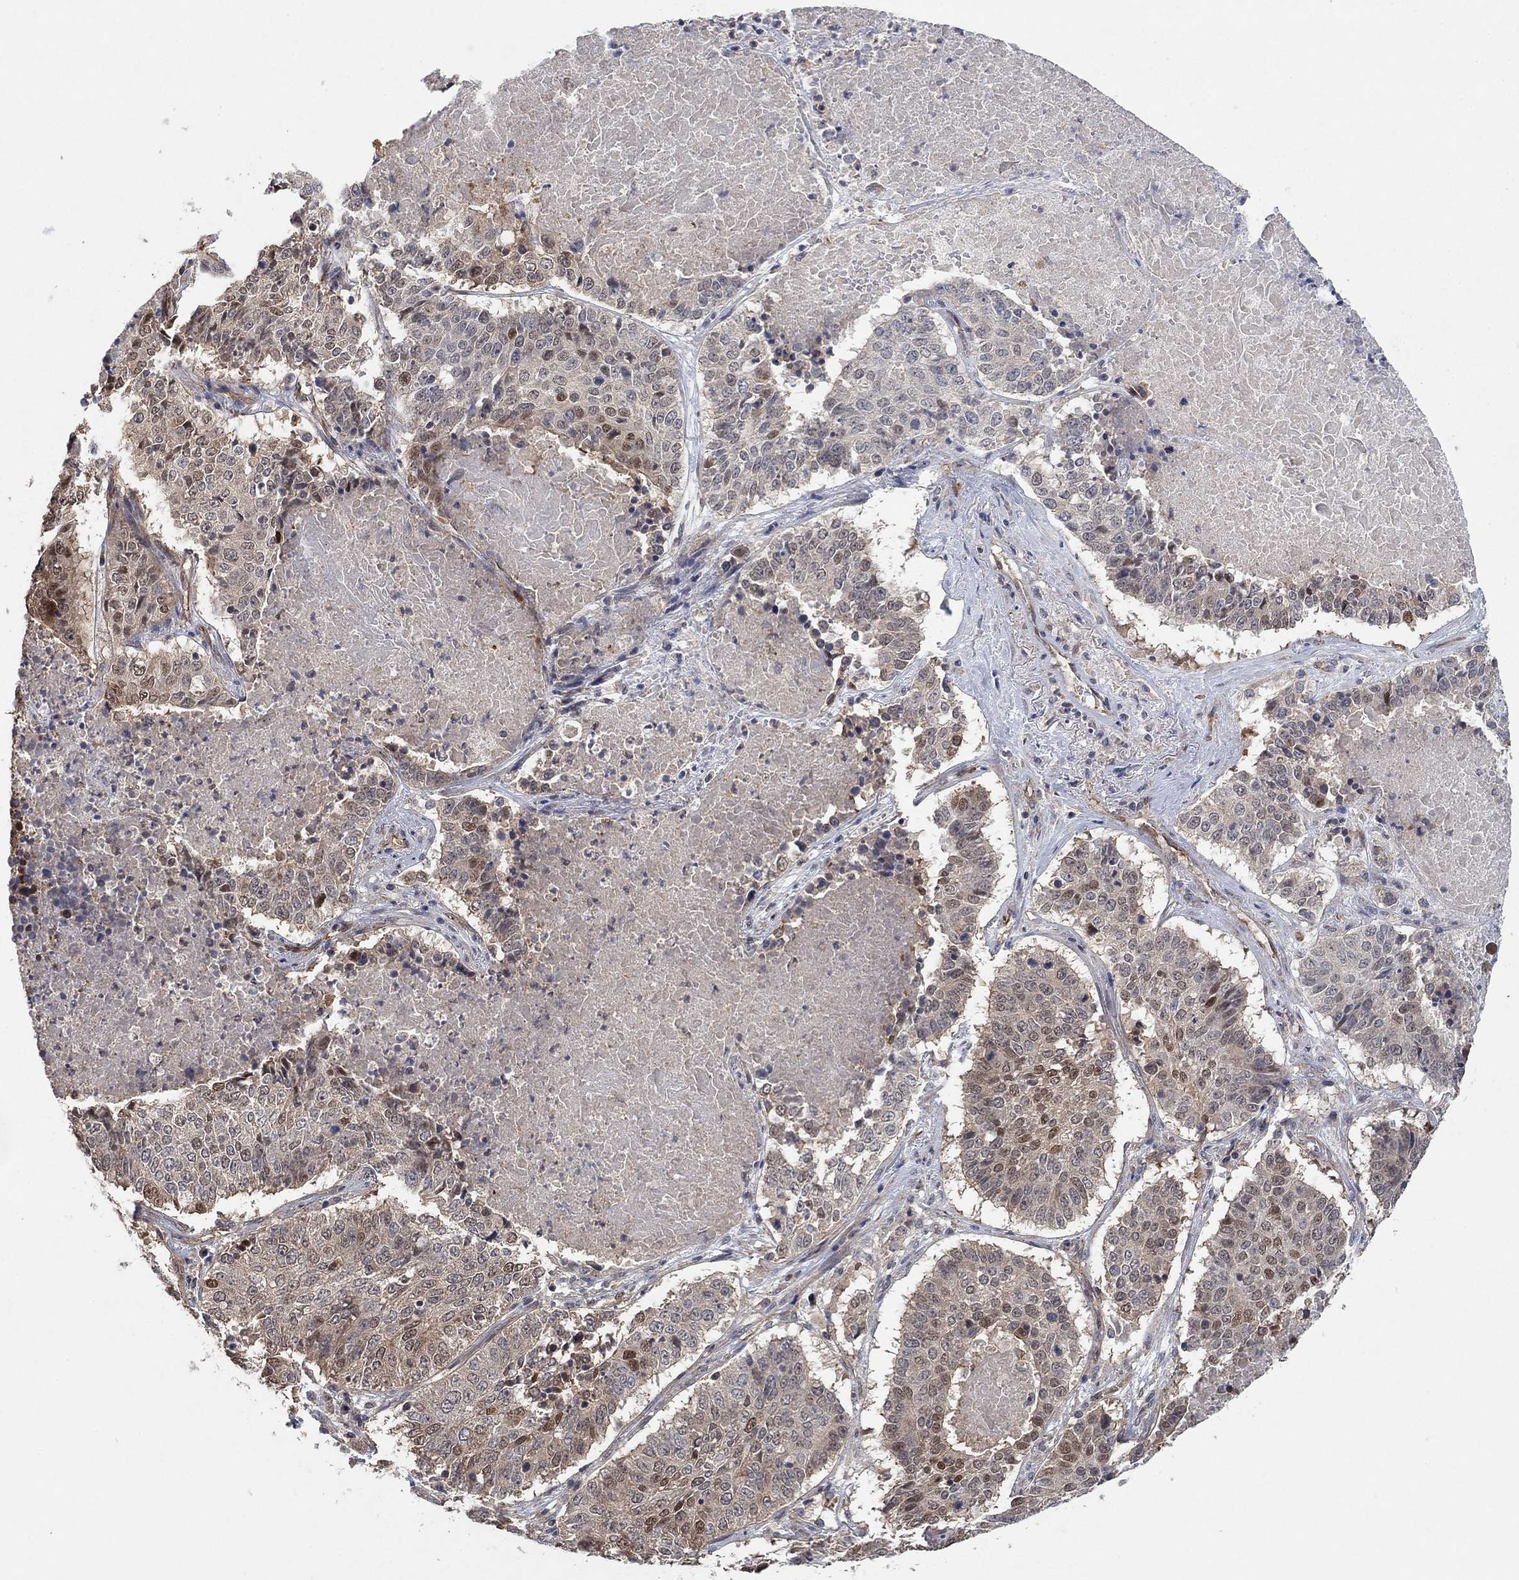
{"staining": {"intensity": "moderate", "quantity": "<25%", "location": "nuclear"}, "tissue": "lung cancer", "cell_type": "Tumor cells", "image_type": "cancer", "snomed": [{"axis": "morphology", "description": "Squamous cell carcinoma, NOS"}, {"axis": "topography", "description": "Lung"}], "caption": "Tumor cells show low levels of moderate nuclear positivity in approximately <25% of cells in human squamous cell carcinoma (lung). (IHC, brightfield microscopy, high magnification).", "gene": "MCUR1", "patient": {"sex": "male", "age": 64}}